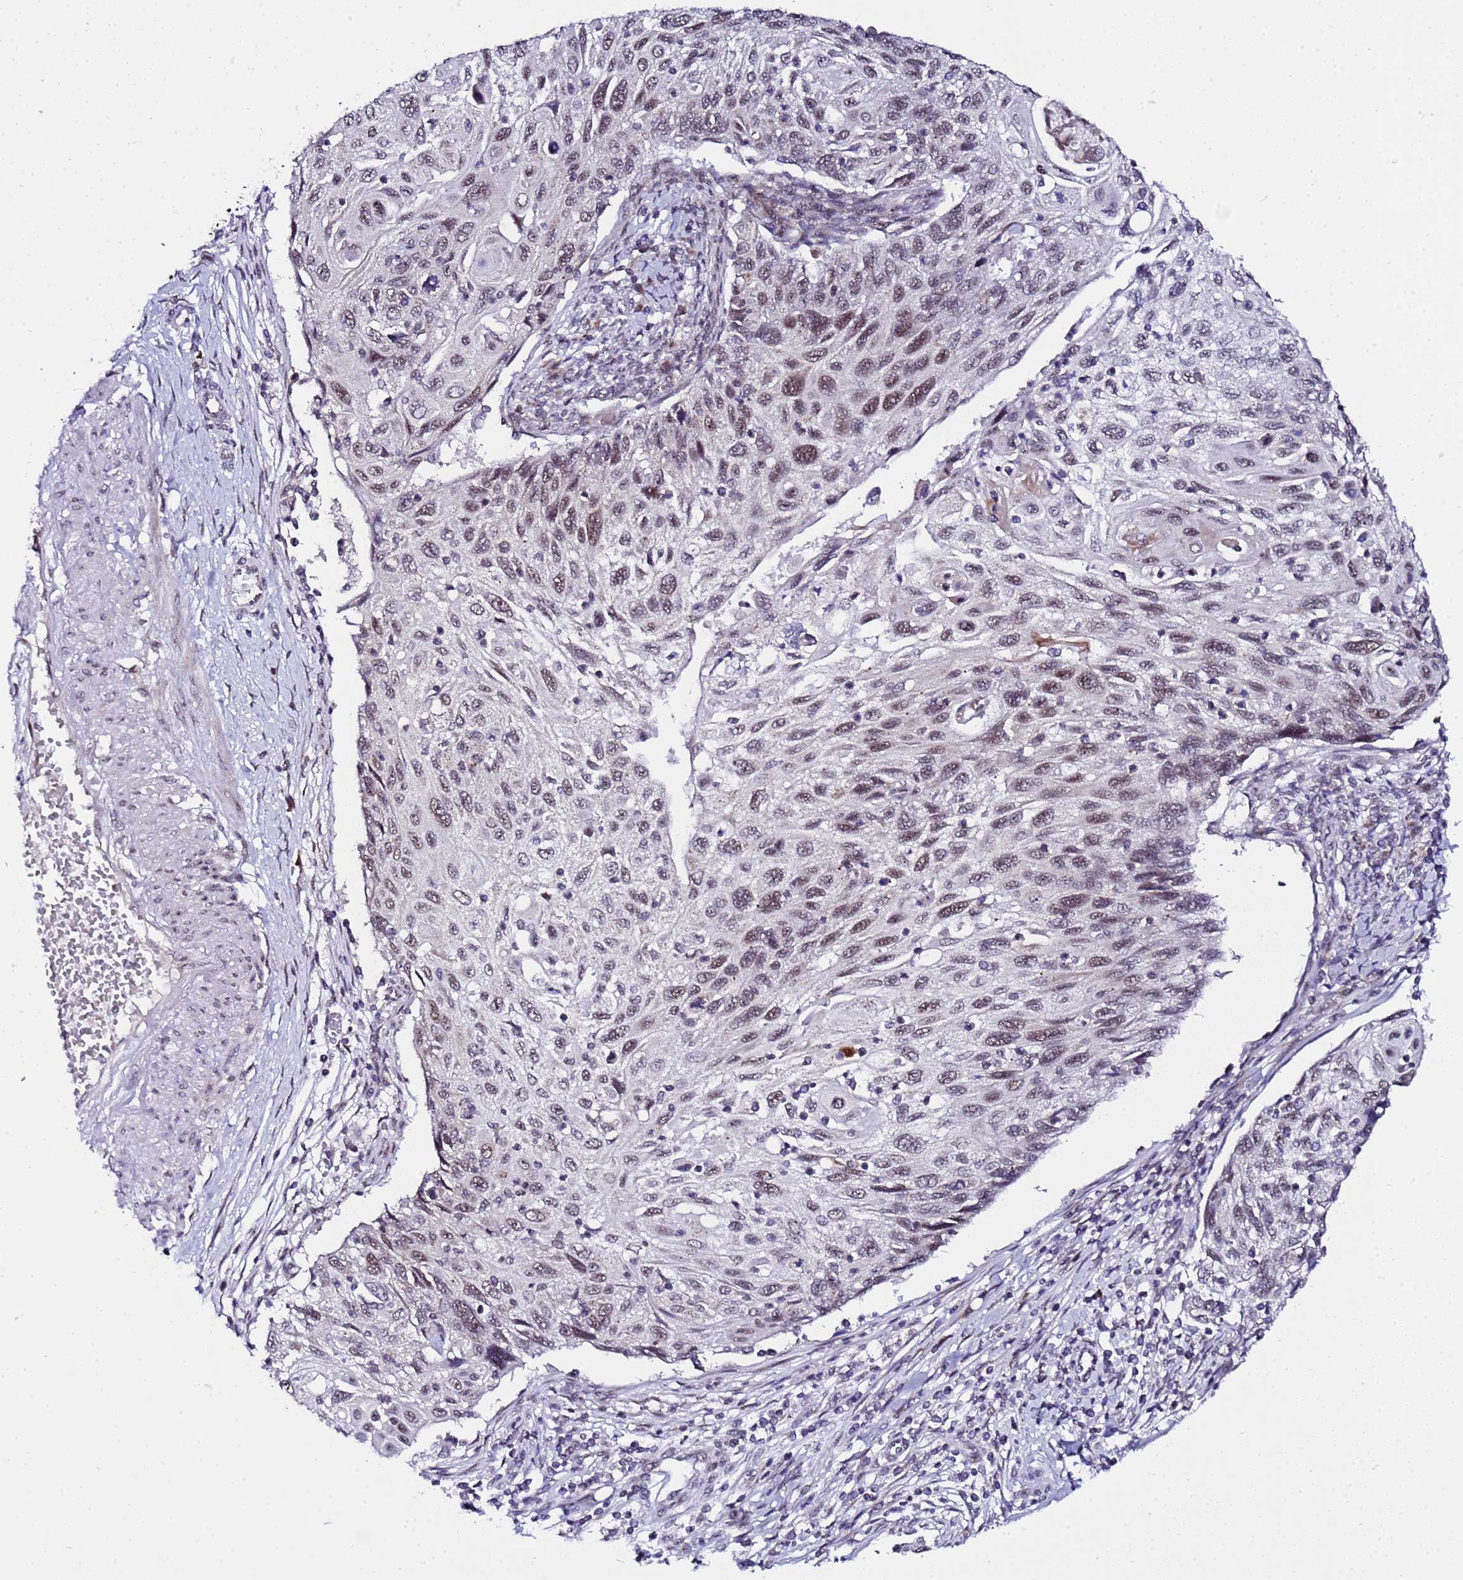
{"staining": {"intensity": "moderate", "quantity": "25%-75%", "location": "nuclear"}, "tissue": "cervical cancer", "cell_type": "Tumor cells", "image_type": "cancer", "snomed": [{"axis": "morphology", "description": "Squamous cell carcinoma, NOS"}, {"axis": "topography", "description": "Cervix"}], "caption": "Immunohistochemical staining of human cervical cancer exhibits medium levels of moderate nuclear protein positivity in about 25%-75% of tumor cells.", "gene": "C19orf47", "patient": {"sex": "female", "age": 70}}